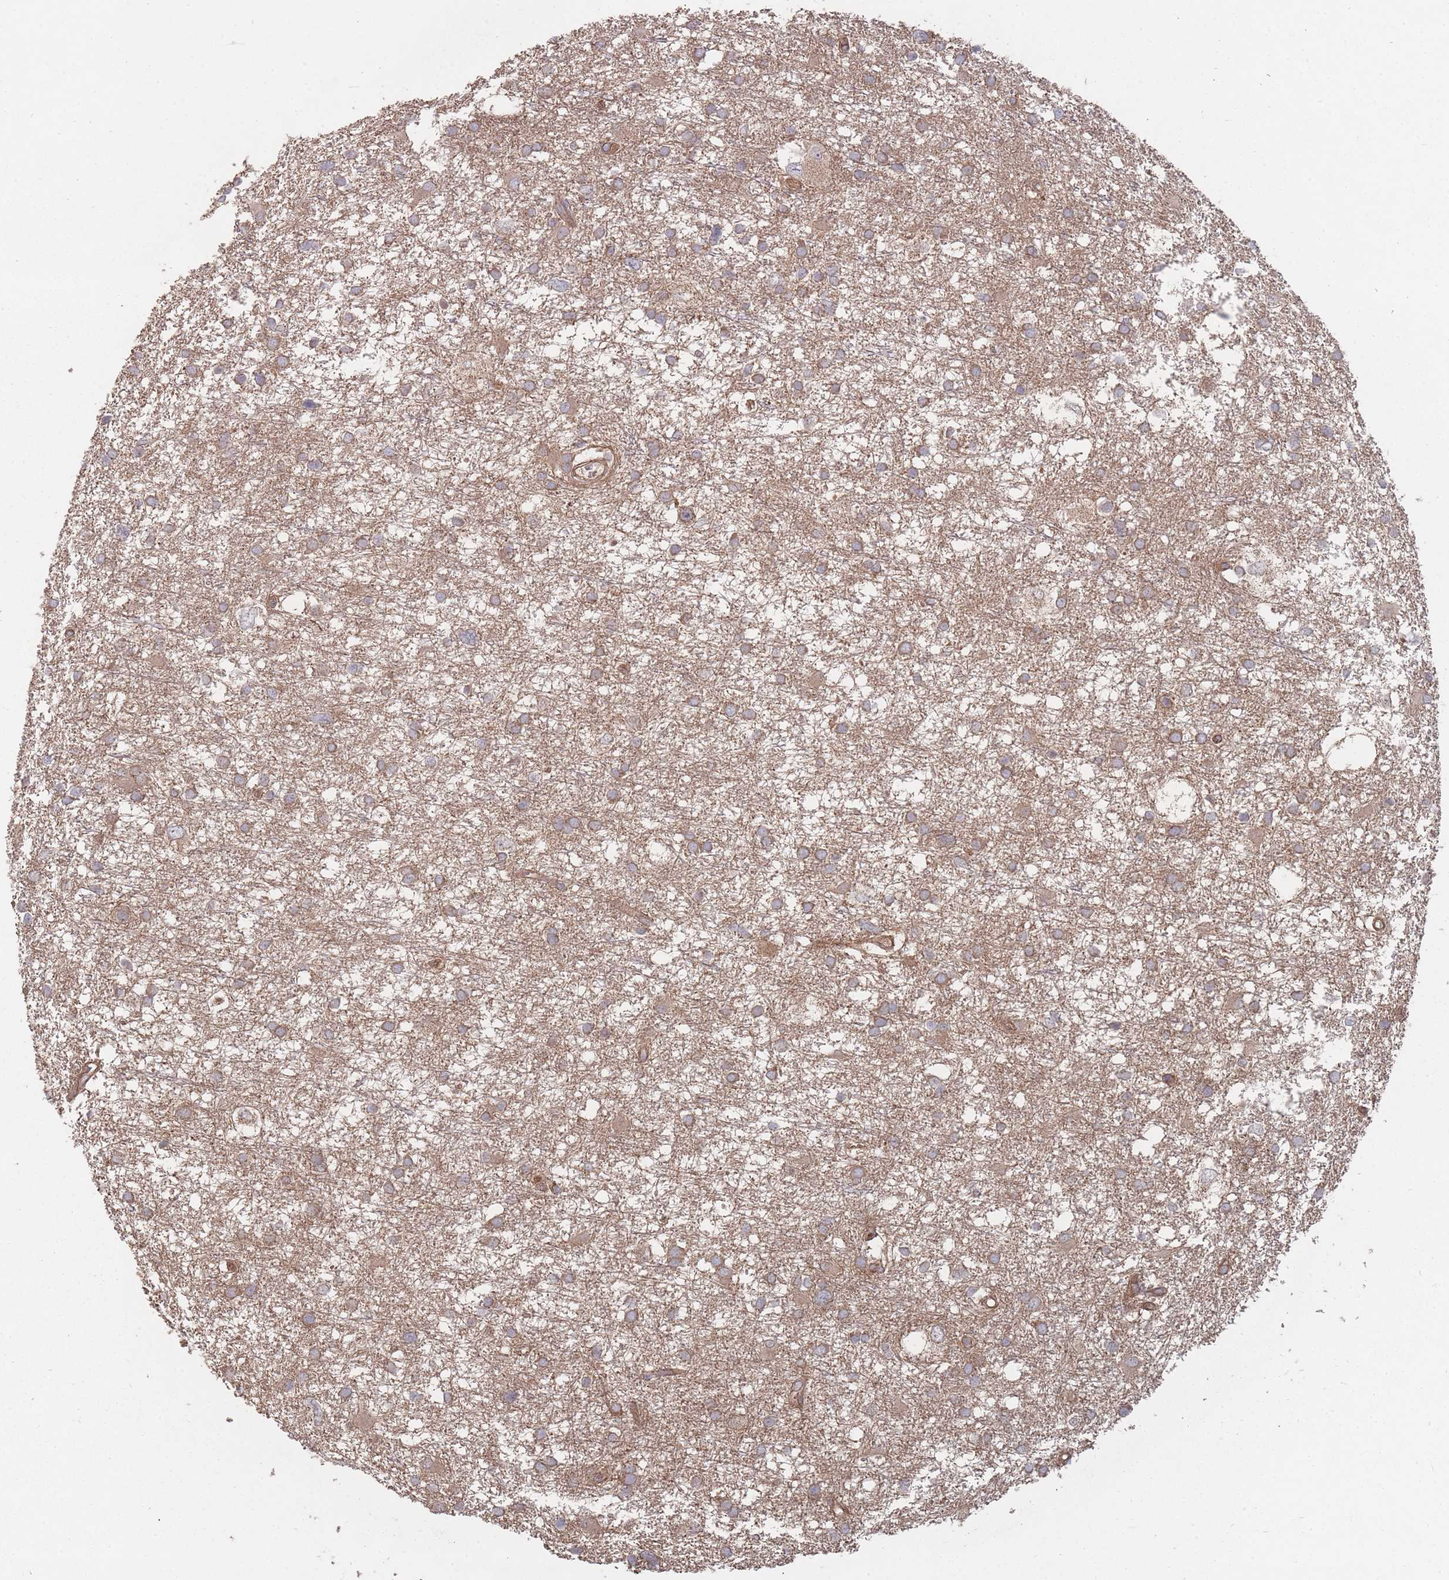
{"staining": {"intensity": "moderate", "quantity": ">75%", "location": "cytoplasmic/membranous"}, "tissue": "glioma", "cell_type": "Tumor cells", "image_type": "cancer", "snomed": [{"axis": "morphology", "description": "Glioma, malignant, High grade"}, {"axis": "topography", "description": "Brain"}], "caption": "Glioma stained with DAB immunohistochemistry (IHC) exhibits medium levels of moderate cytoplasmic/membranous staining in approximately >75% of tumor cells.", "gene": "THSD7B", "patient": {"sex": "male", "age": 61}}